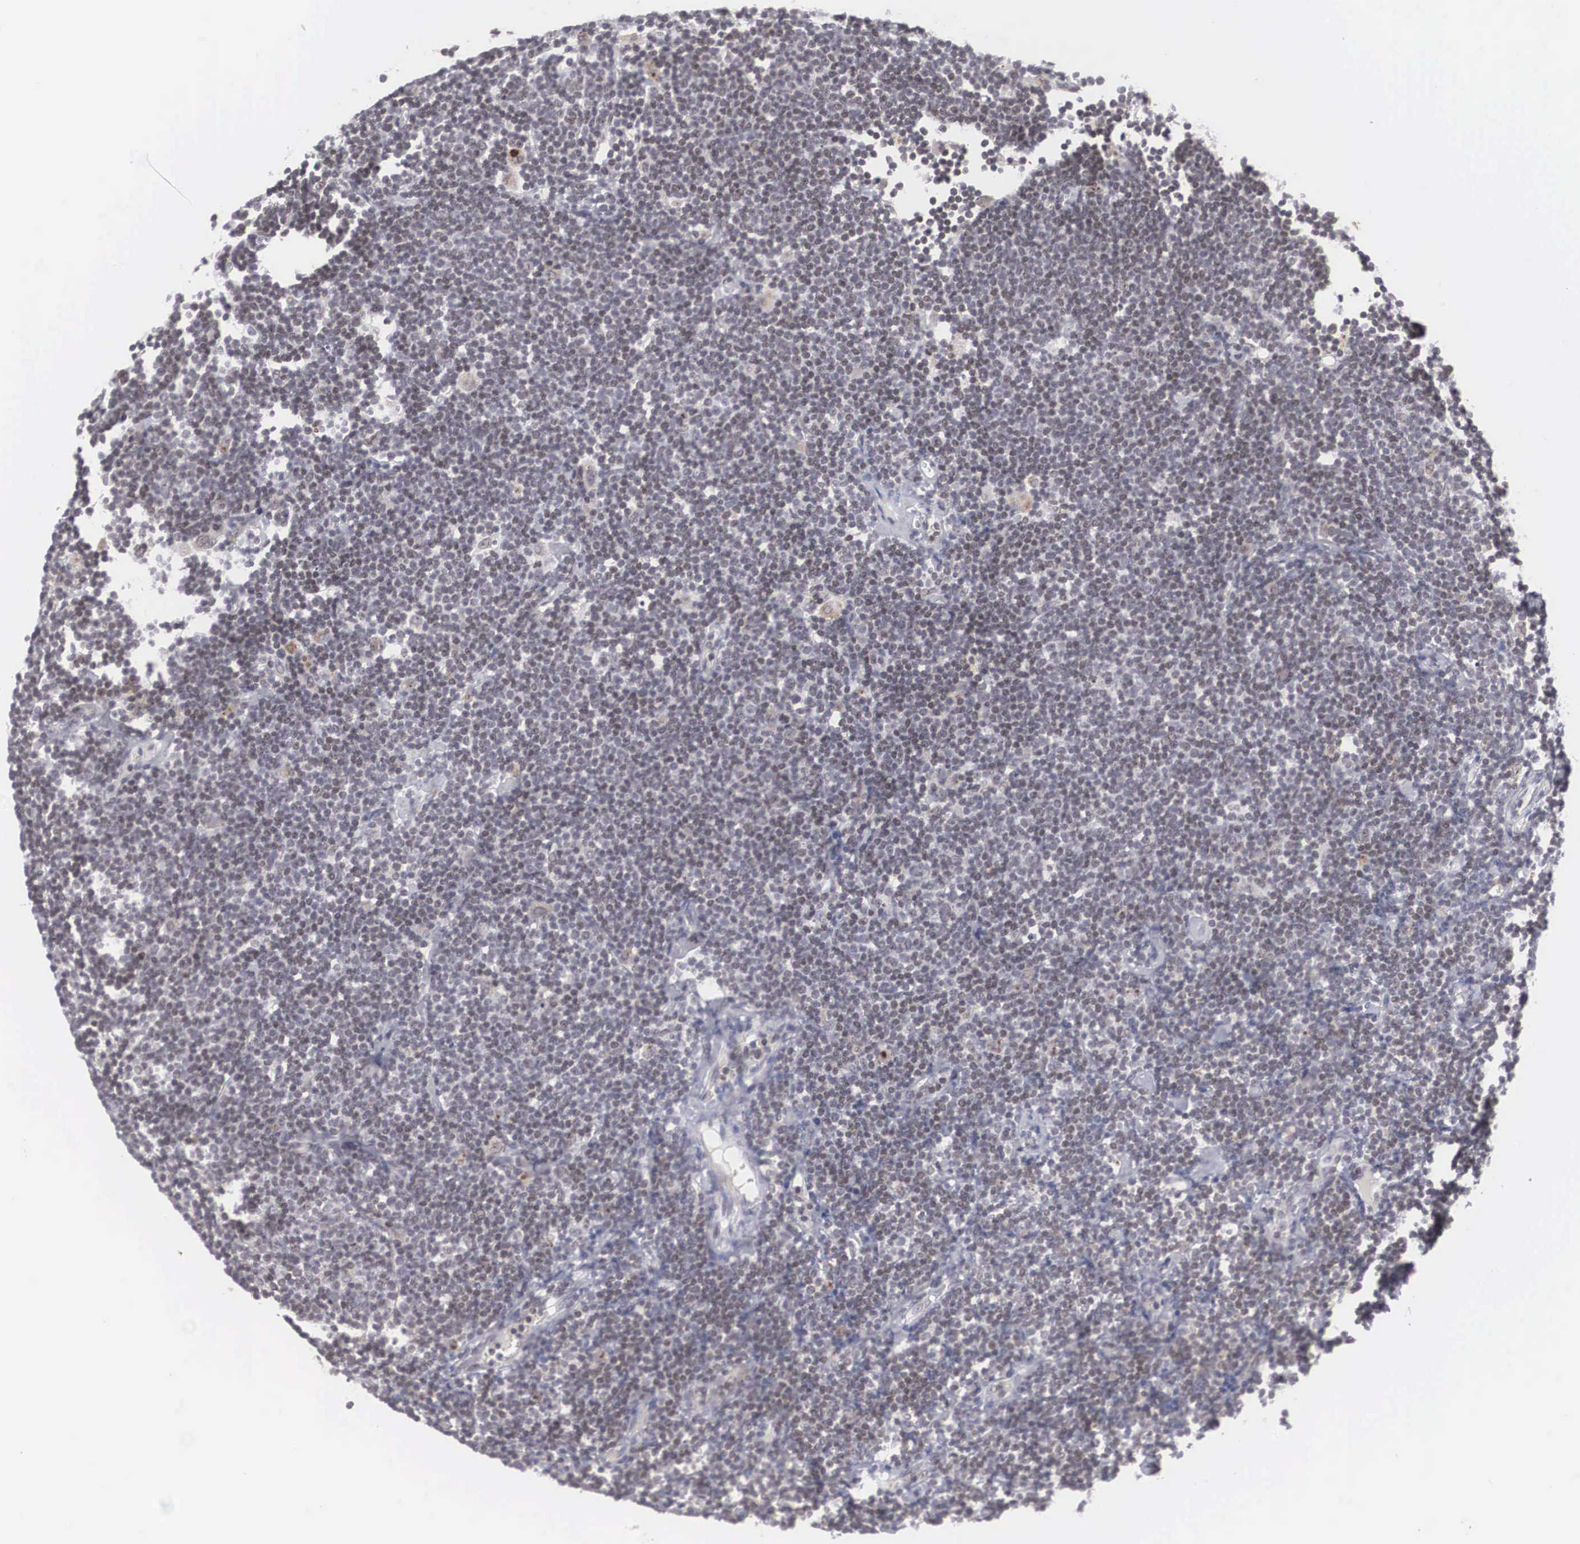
{"staining": {"intensity": "negative", "quantity": "none", "location": "none"}, "tissue": "lymphoma", "cell_type": "Tumor cells", "image_type": "cancer", "snomed": [{"axis": "morphology", "description": "Malignant lymphoma, non-Hodgkin's type, Low grade"}, {"axis": "topography", "description": "Lymph node"}], "caption": "Immunohistochemistry photomicrograph of lymphoma stained for a protein (brown), which demonstrates no staining in tumor cells.", "gene": "WDR89", "patient": {"sex": "male", "age": 65}}